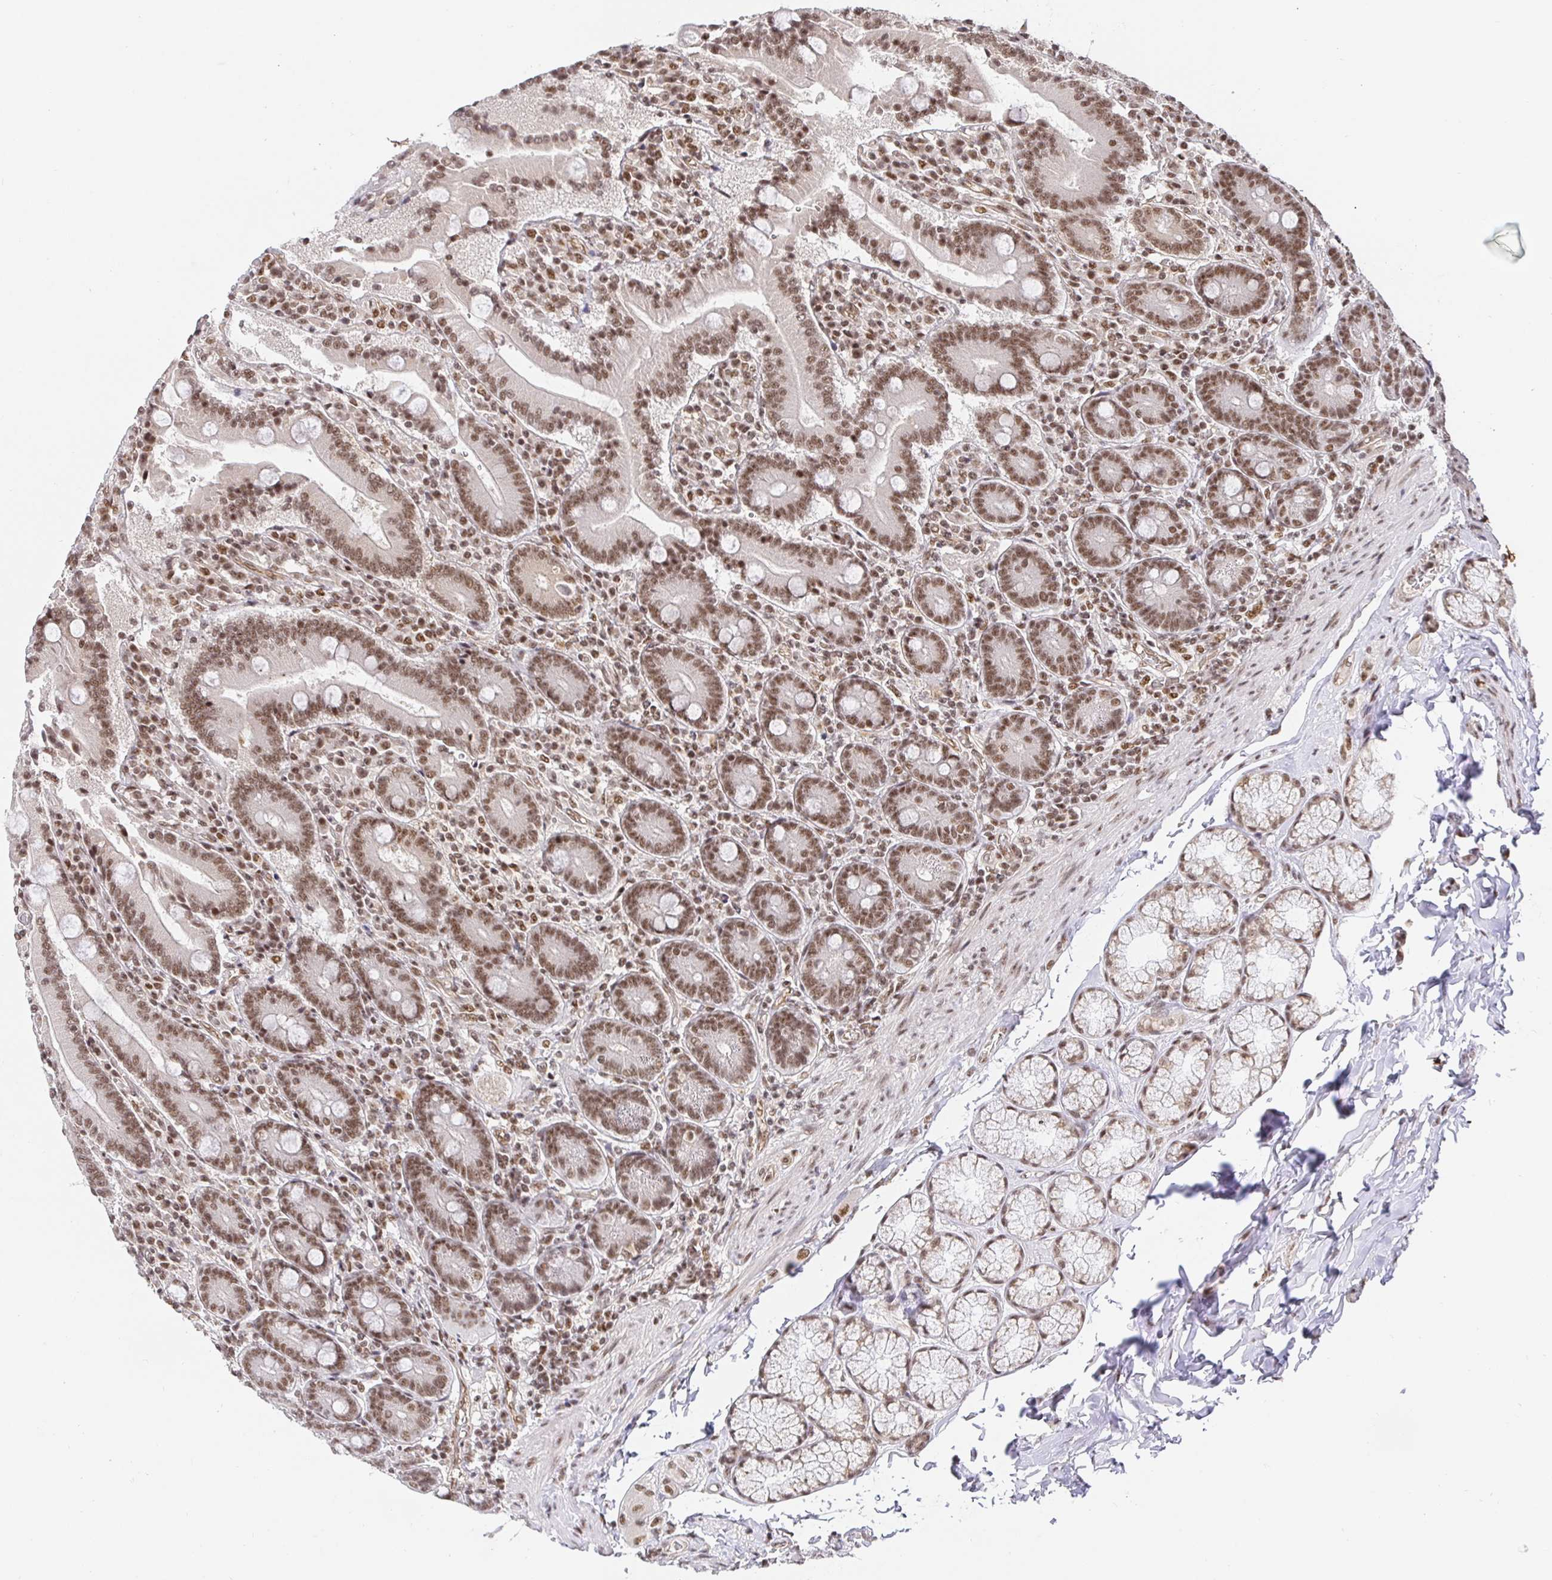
{"staining": {"intensity": "moderate", "quantity": ">75%", "location": "nuclear"}, "tissue": "duodenum", "cell_type": "Glandular cells", "image_type": "normal", "snomed": [{"axis": "morphology", "description": "Normal tissue, NOS"}, {"axis": "topography", "description": "Duodenum"}], "caption": "High-magnification brightfield microscopy of benign duodenum stained with DAB (3,3'-diaminobenzidine) (brown) and counterstained with hematoxylin (blue). glandular cells exhibit moderate nuclear staining is appreciated in approximately>75% of cells.", "gene": "USF1", "patient": {"sex": "female", "age": 62}}